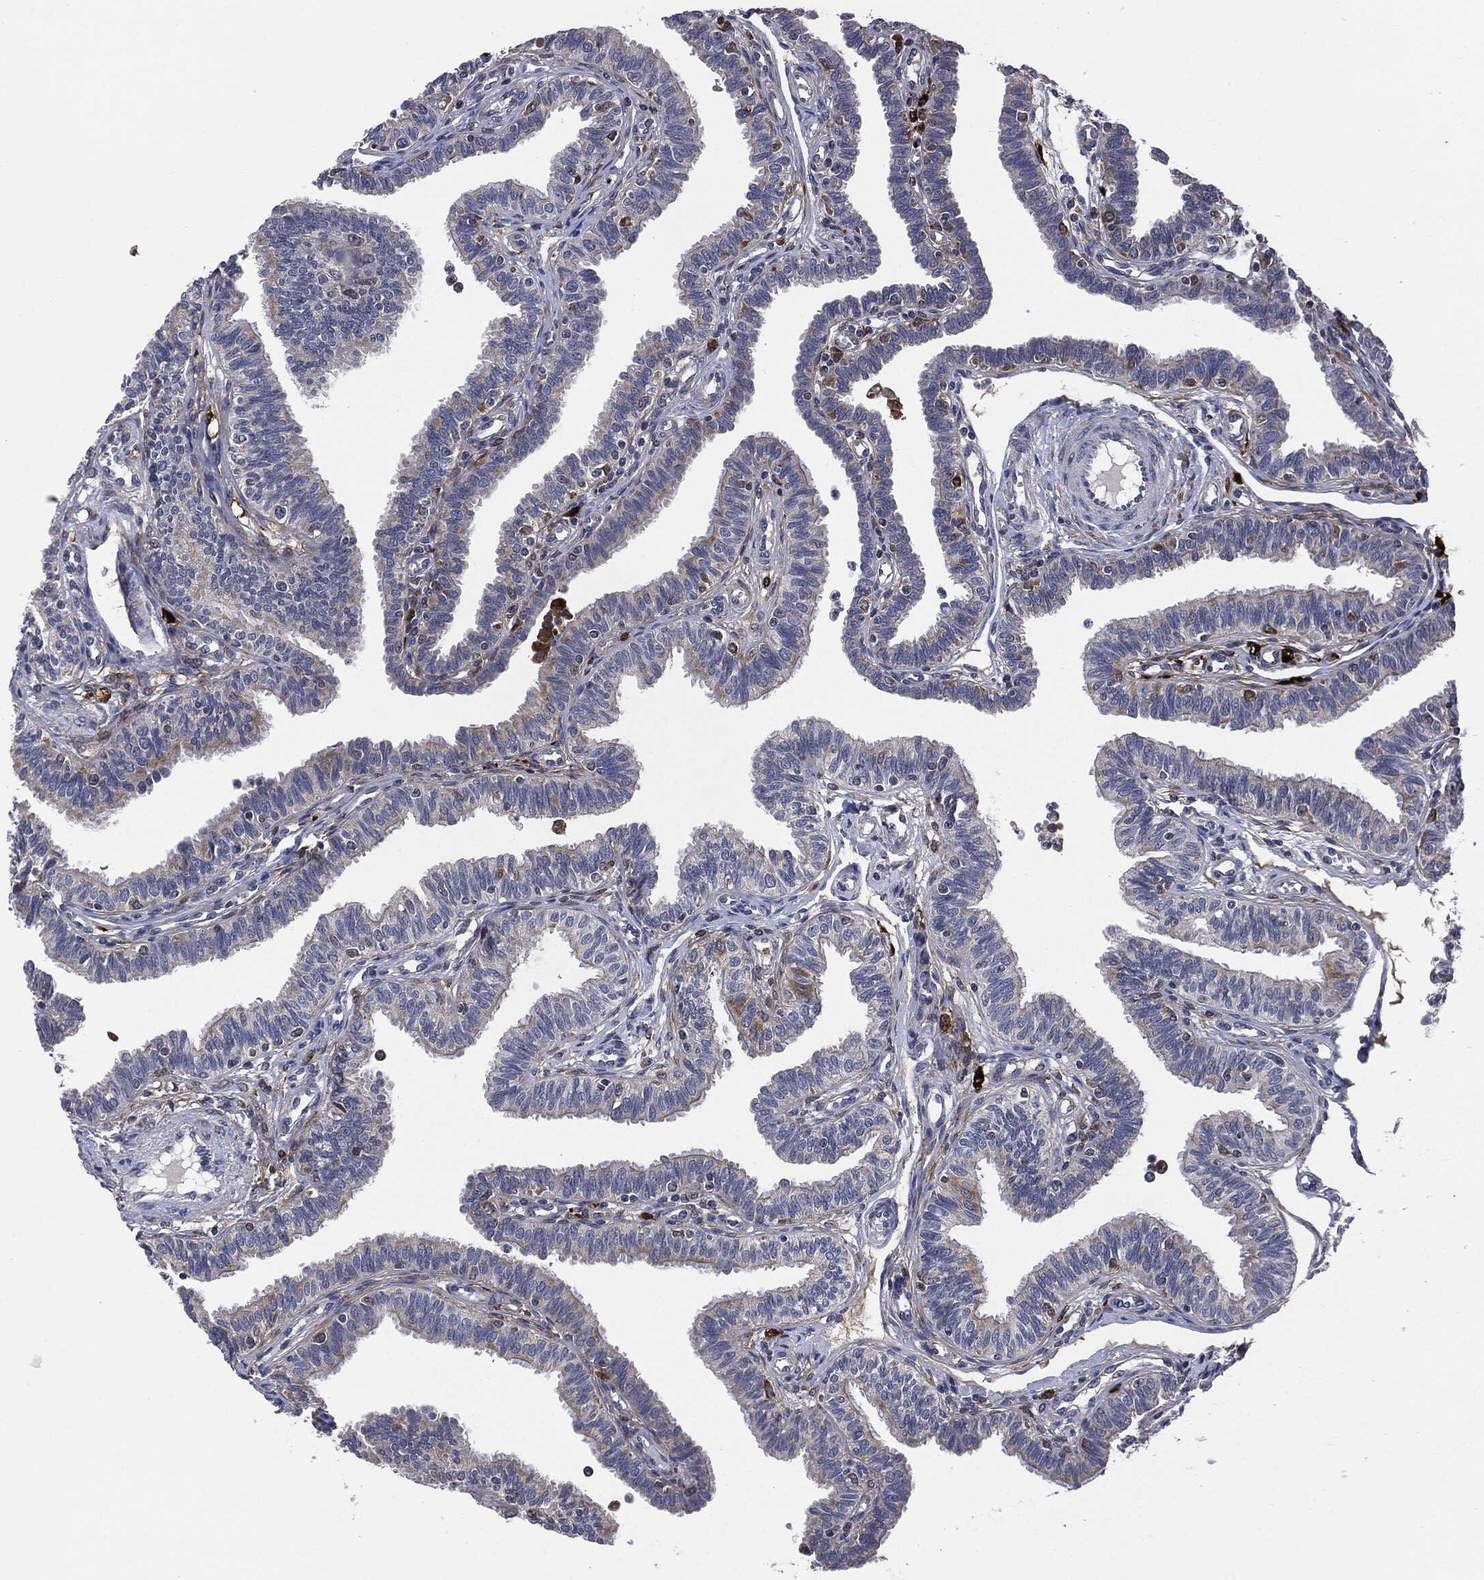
{"staining": {"intensity": "moderate", "quantity": "<25%", "location": "cytoplasmic/membranous"}, "tissue": "fallopian tube", "cell_type": "Glandular cells", "image_type": "normal", "snomed": [{"axis": "morphology", "description": "Normal tissue, NOS"}, {"axis": "topography", "description": "Fallopian tube"}], "caption": "An IHC image of unremarkable tissue is shown. Protein staining in brown highlights moderate cytoplasmic/membranous positivity in fallopian tube within glandular cells. (Brightfield microscopy of DAB IHC at high magnification).", "gene": "TMEM11", "patient": {"sex": "female", "age": 36}}